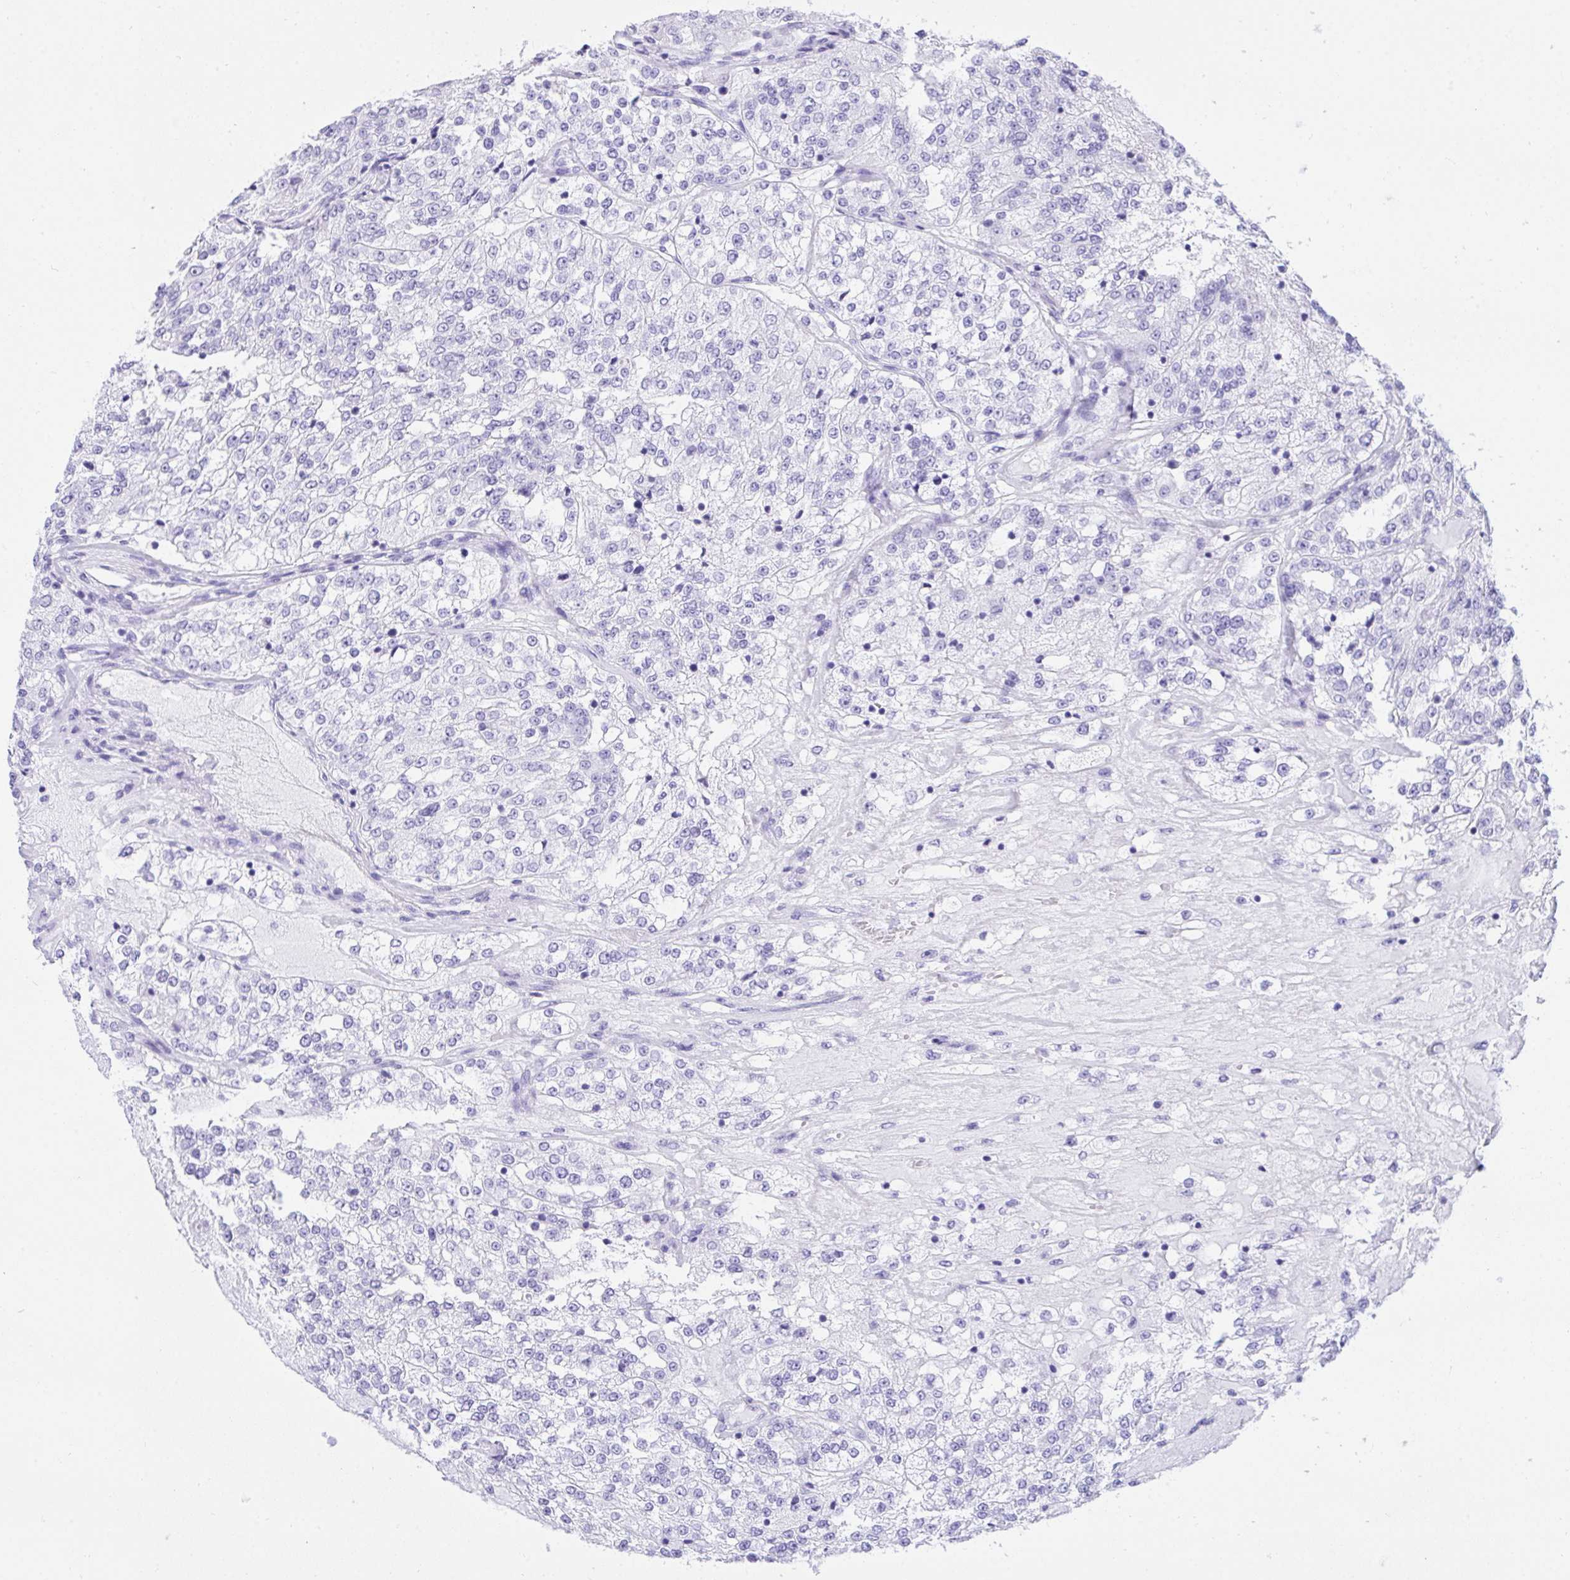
{"staining": {"intensity": "negative", "quantity": "none", "location": "none"}, "tissue": "renal cancer", "cell_type": "Tumor cells", "image_type": "cancer", "snomed": [{"axis": "morphology", "description": "Adenocarcinoma, NOS"}, {"axis": "topography", "description": "Kidney"}], "caption": "This is an immunohistochemistry (IHC) micrograph of renal cancer. There is no positivity in tumor cells.", "gene": "TLN2", "patient": {"sex": "female", "age": 63}}